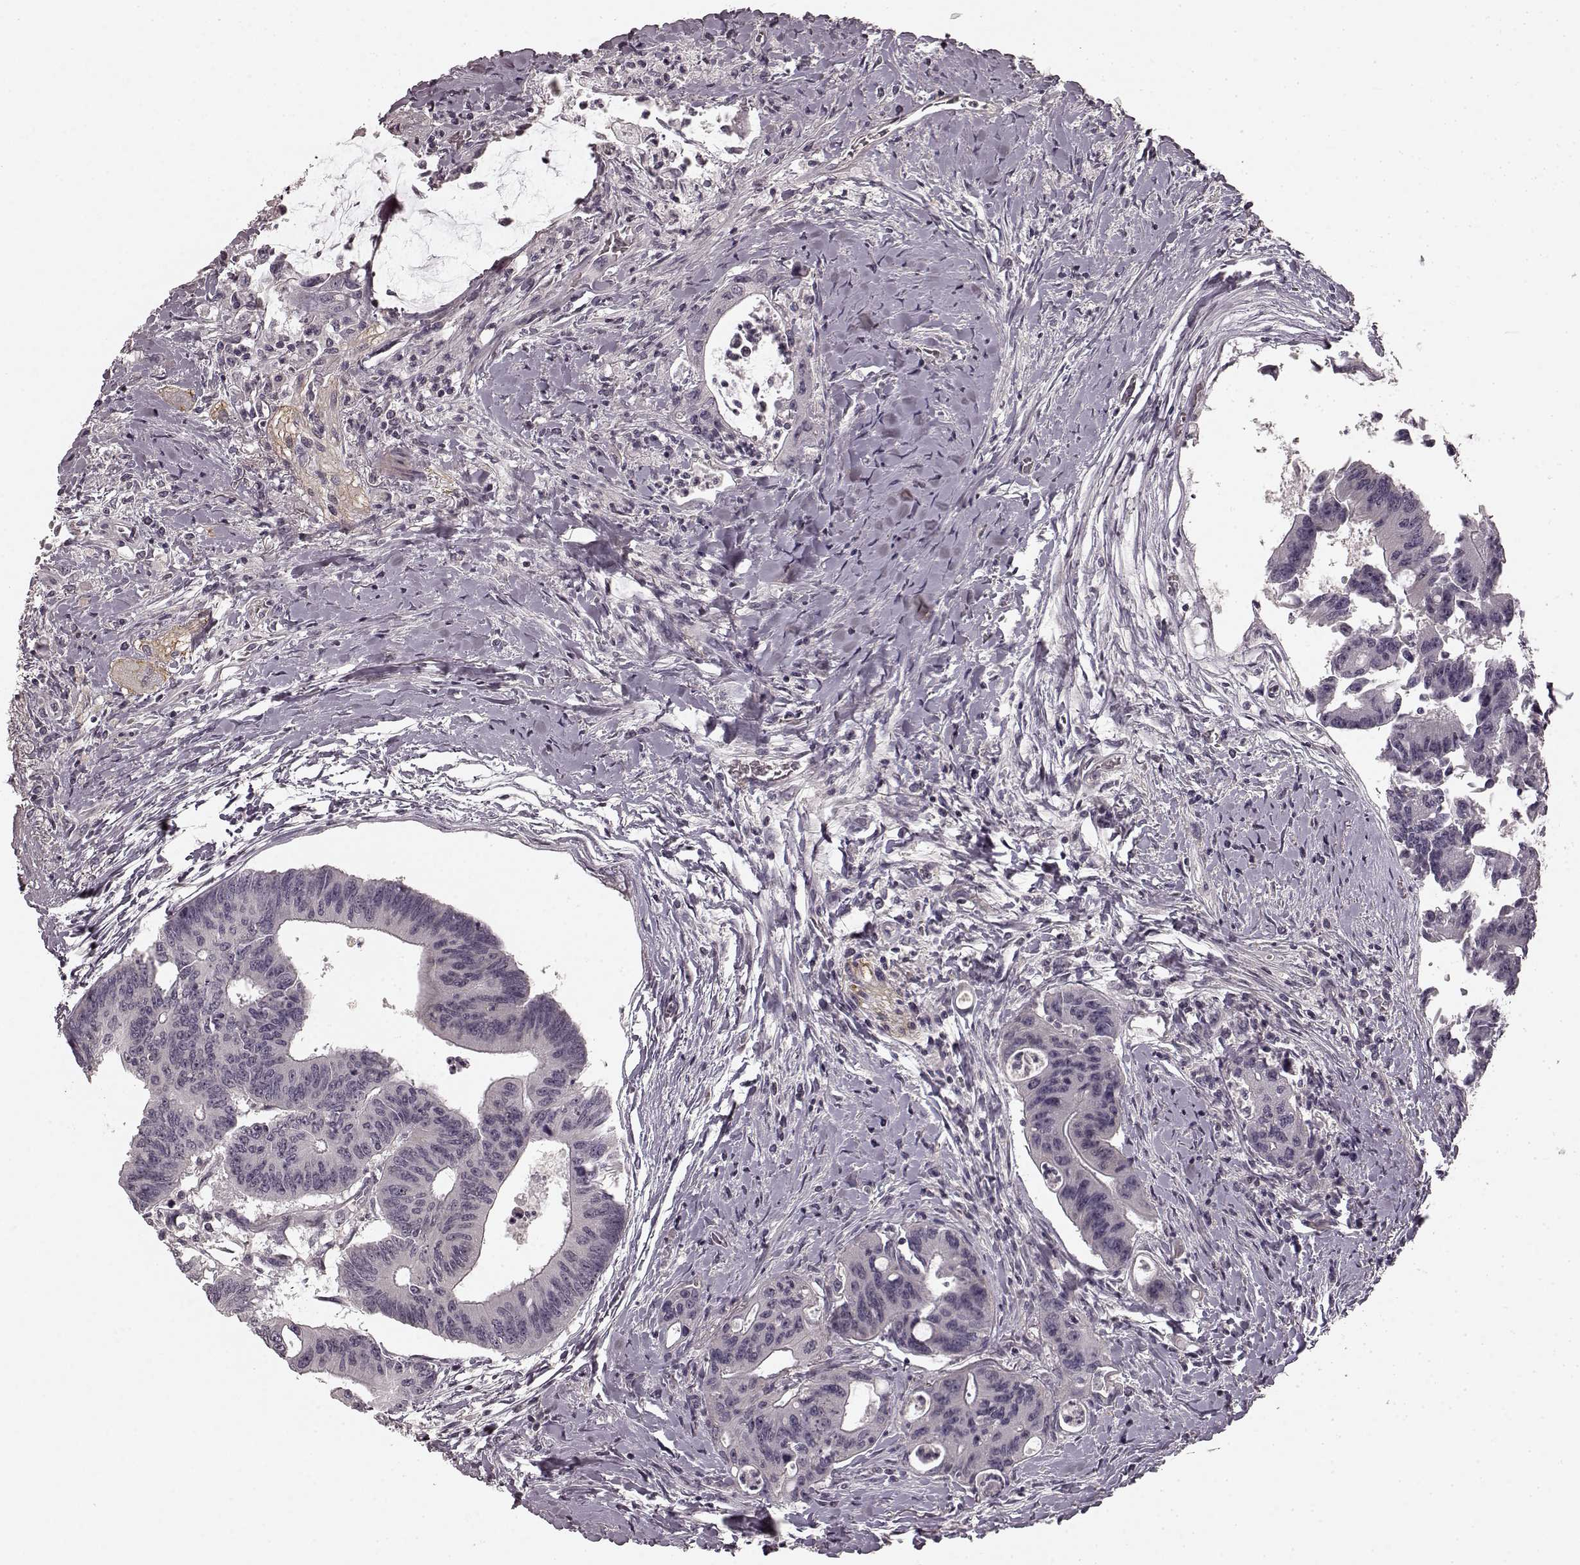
{"staining": {"intensity": "negative", "quantity": "none", "location": "none"}, "tissue": "colorectal cancer", "cell_type": "Tumor cells", "image_type": "cancer", "snomed": [{"axis": "morphology", "description": "Adenocarcinoma, NOS"}, {"axis": "topography", "description": "Rectum"}], "caption": "A photomicrograph of human colorectal adenocarcinoma is negative for staining in tumor cells.", "gene": "PRKCE", "patient": {"sex": "male", "age": 59}}